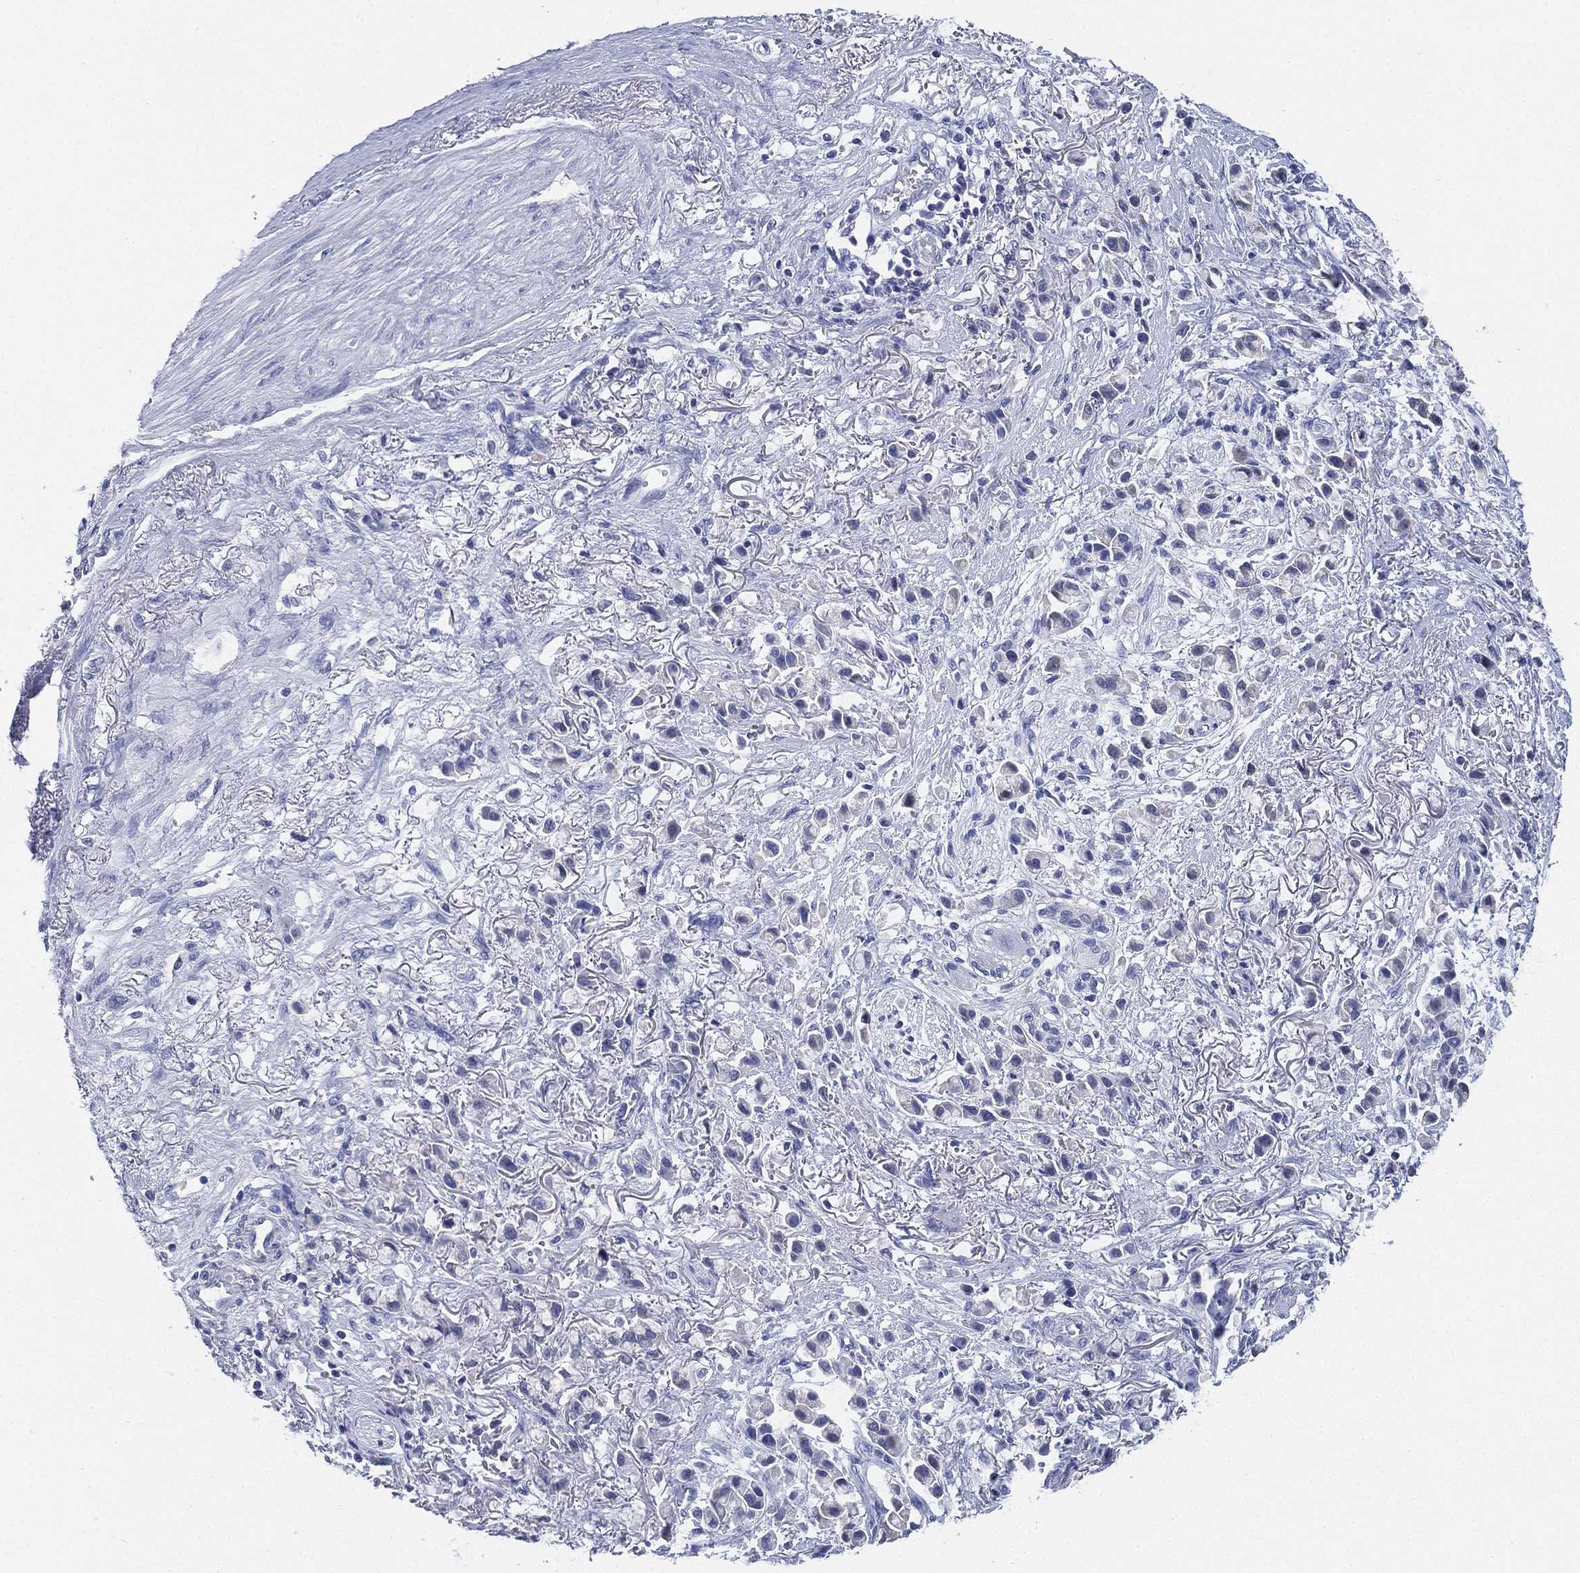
{"staining": {"intensity": "negative", "quantity": "none", "location": "none"}, "tissue": "stomach cancer", "cell_type": "Tumor cells", "image_type": "cancer", "snomed": [{"axis": "morphology", "description": "Adenocarcinoma, NOS"}, {"axis": "topography", "description": "Stomach"}], "caption": "DAB (3,3'-diaminobenzidine) immunohistochemical staining of stomach cancer (adenocarcinoma) exhibits no significant expression in tumor cells.", "gene": "IYD", "patient": {"sex": "female", "age": 81}}